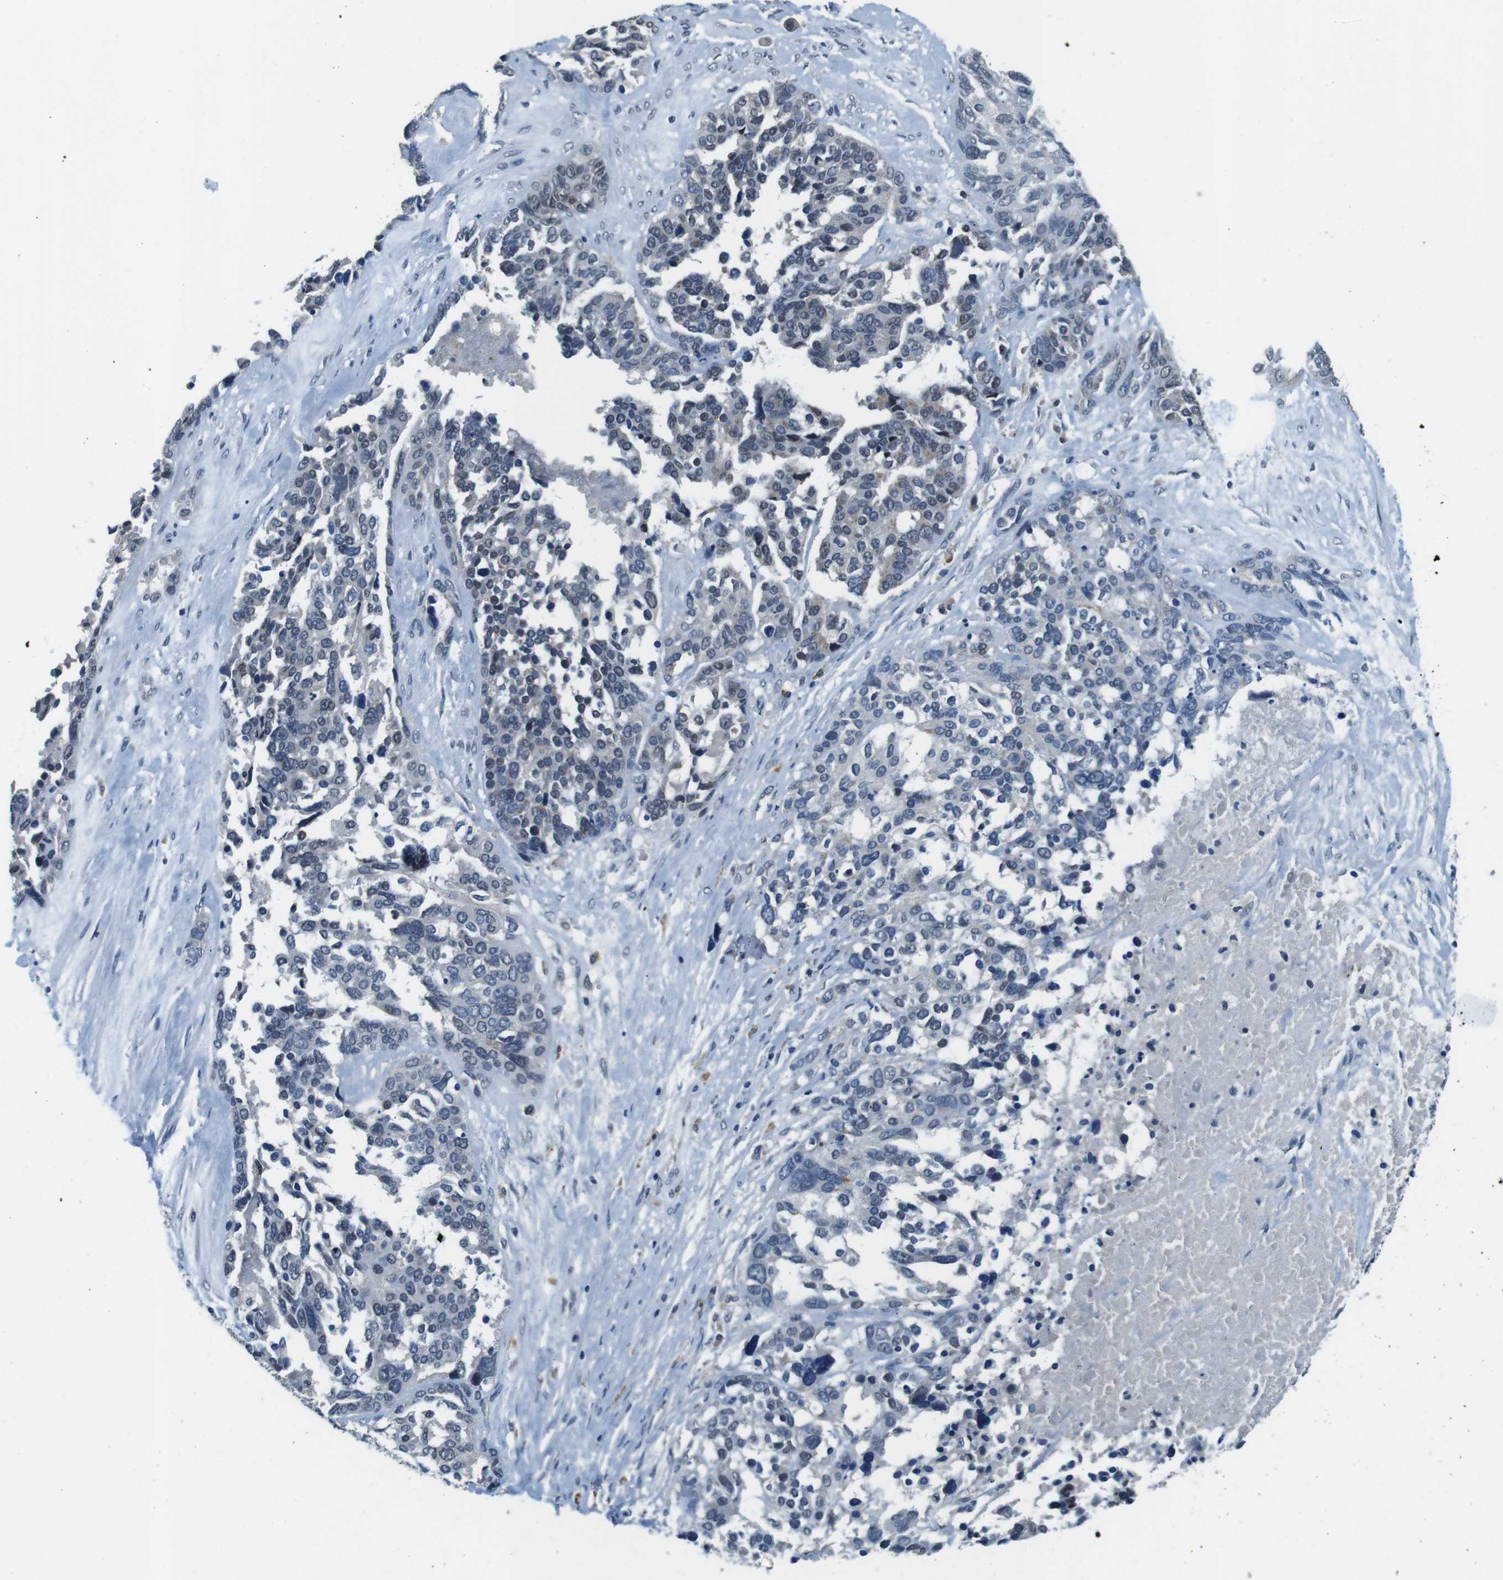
{"staining": {"intensity": "weak", "quantity": "<25%", "location": "nuclear"}, "tissue": "ovarian cancer", "cell_type": "Tumor cells", "image_type": "cancer", "snomed": [{"axis": "morphology", "description": "Cystadenocarcinoma, serous, NOS"}, {"axis": "topography", "description": "Ovary"}], "caption": "The immunohistochemistry (IHC) micrograph has no significant expression in tumor cells of serous cystadenocarcinoma (ovarian) tissue.", "gene": "CD163L1", "patient": {"sex": "female", "age": 44}}